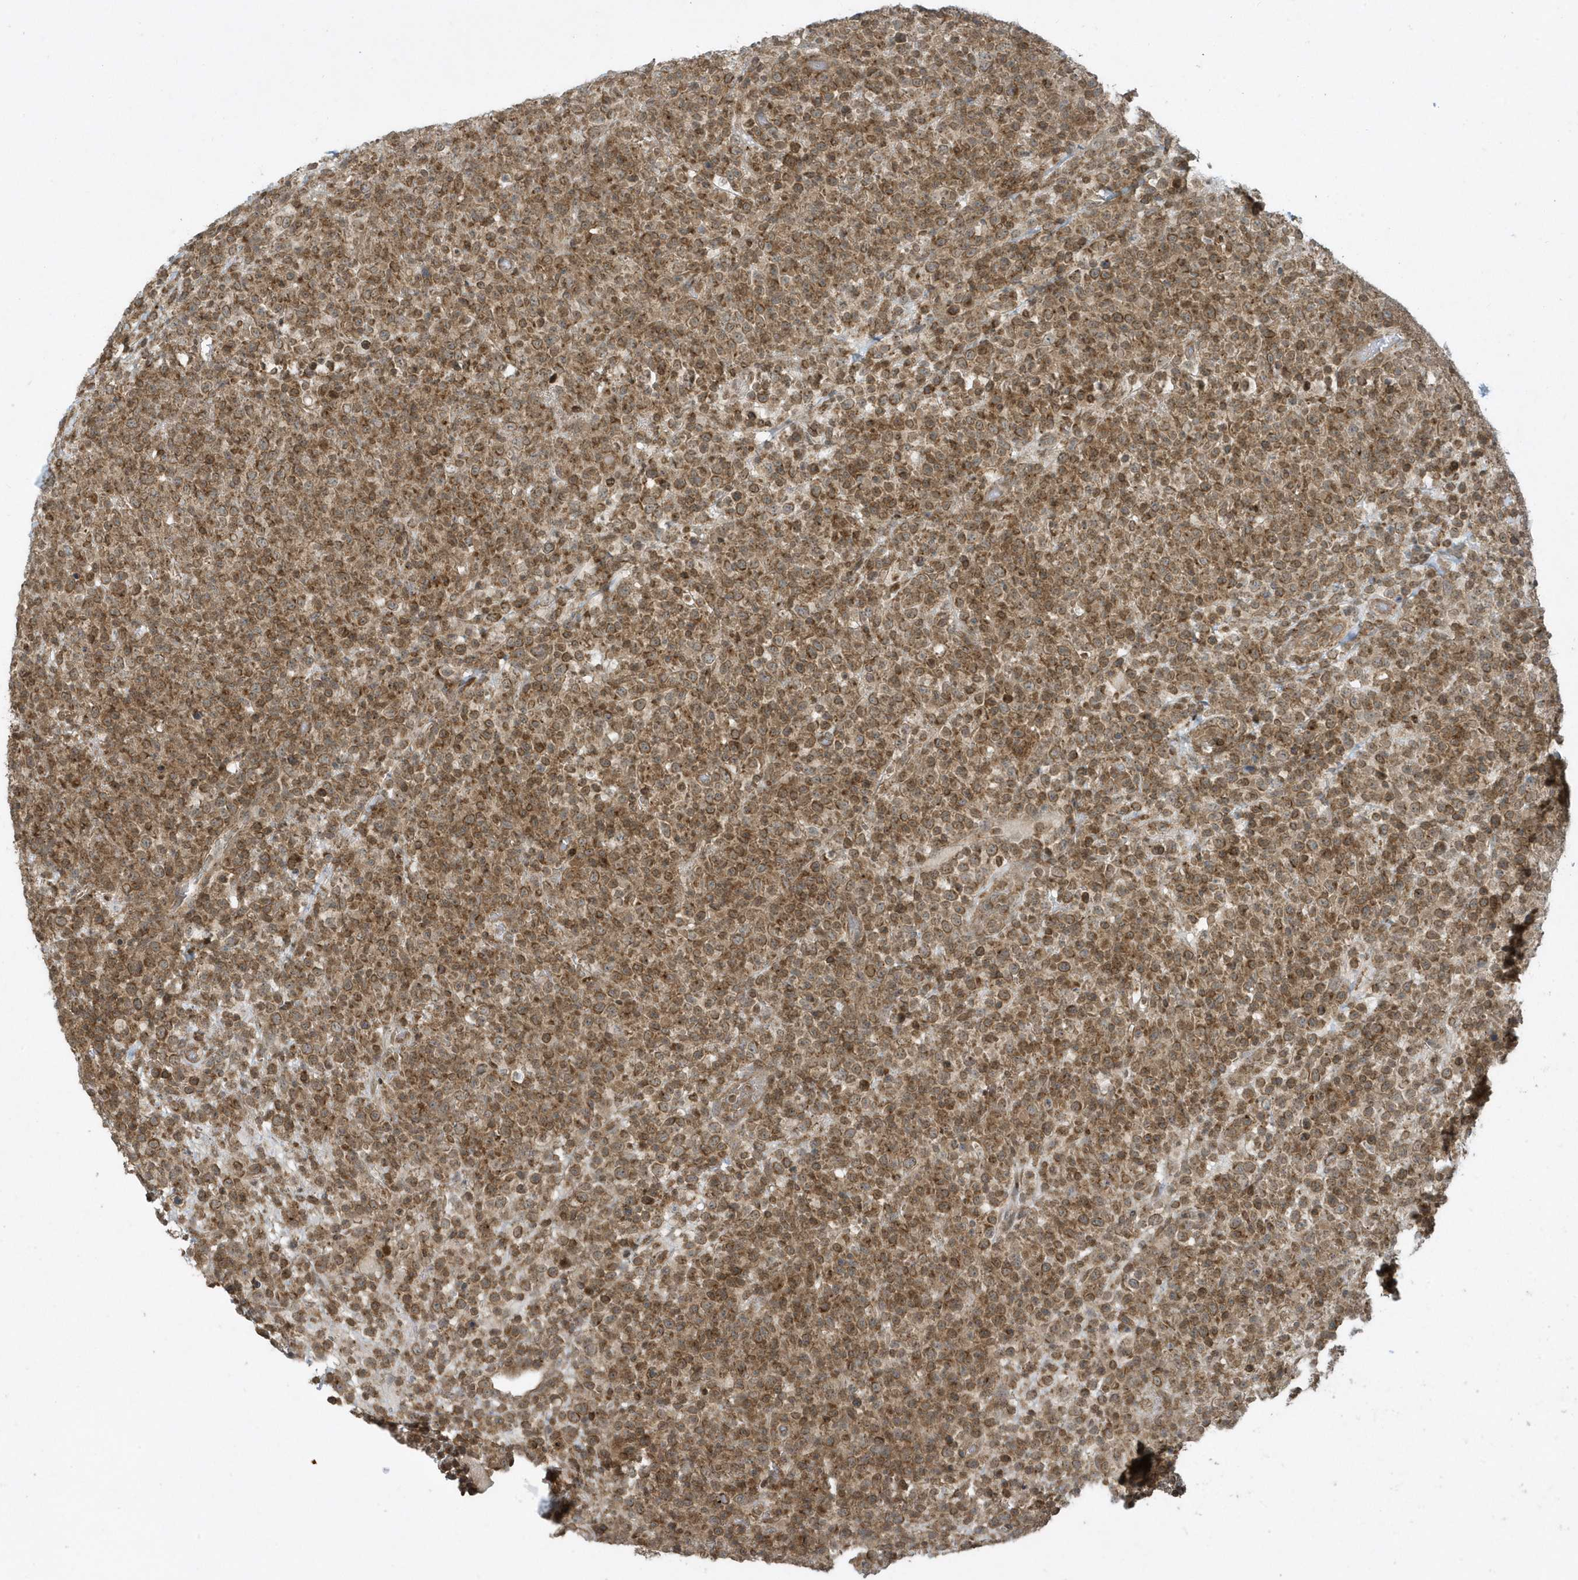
{"staining": {"intensity": "moderate", "quantity": ">75%", "location": "cytoplasmic/membranous"}, "tissue": "lymphoma", "cell_type": "Tumor cells", "image_type": "cancer", "snomed": [{"axis": "morphology", "description": "Malignant lymphoma, non-Hodgkin's type, High grade"}, {"axis": "topography", "description": "Colon"}], "caption": "High-power microscopy captured an IHC histopathology image of malignant lymphoma, non-Hodgkin's type (high-grade), revealing moderate cytoplasmic/membranous staining in about >75% of tumor cells.", "gene": "STAMBP", "patient": {"sex": "female", "age": 53}}